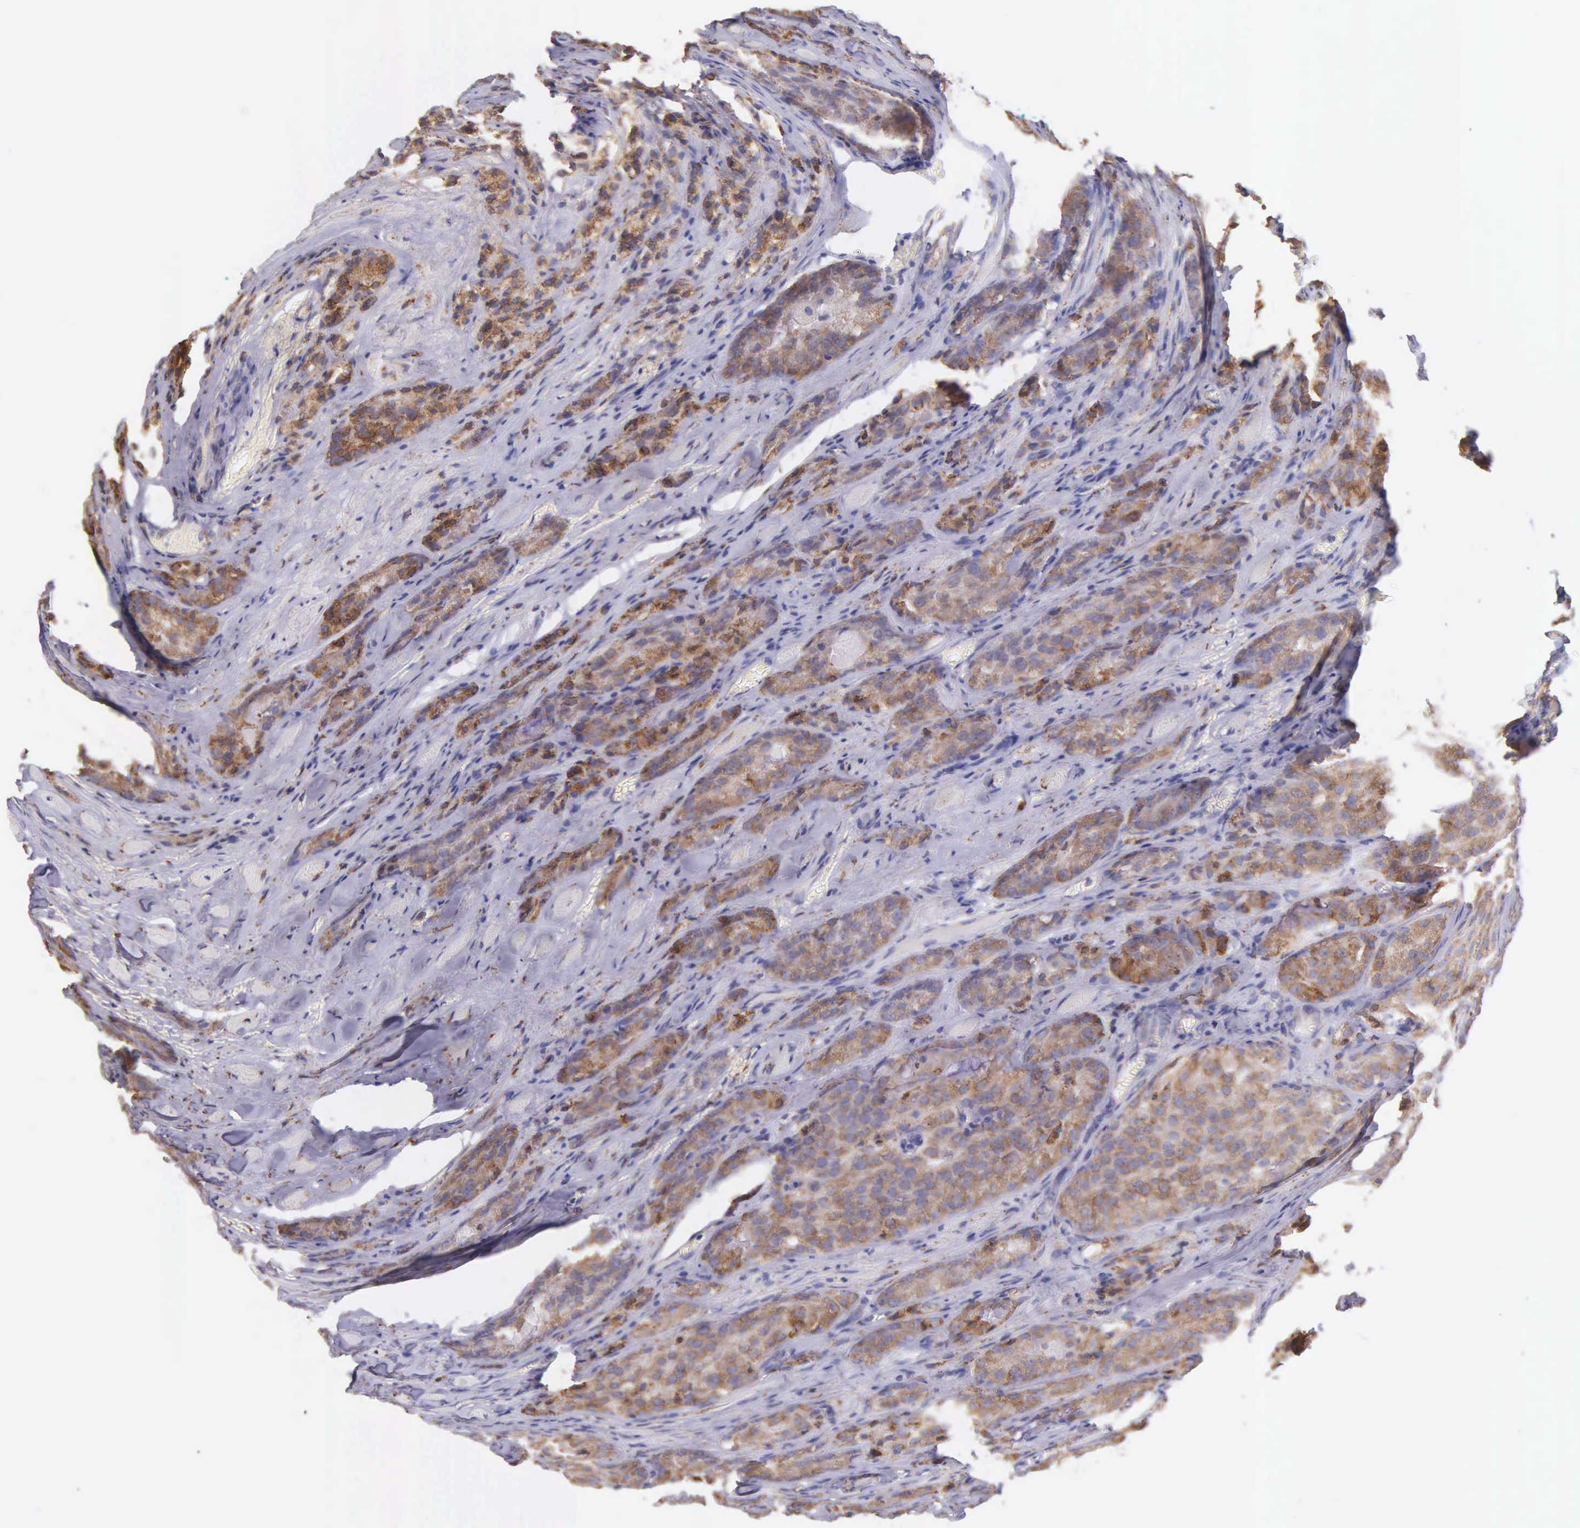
{"staining": {"intensity": "moderate", "quantity": ">75%", "location": "cytoplasmic/membranous"}, "tissue": "prostate cancer", "cell_type": "Tumor cells", "image_type": "cancer", "snomed": [{"axis": "morphology", "description": "Adenocarcinoma, Medium grade"}, {"axis": "topography", "description": "Prostate"}], "caption": "Prostate cancer (adenocarcinoma (medium-grade)) tissue reveals moderate cytoplasmic/membranous staining in about >75% of tumor cells", "gene": "CKAP4", "patient": {"sex": "male", "age": 60}}